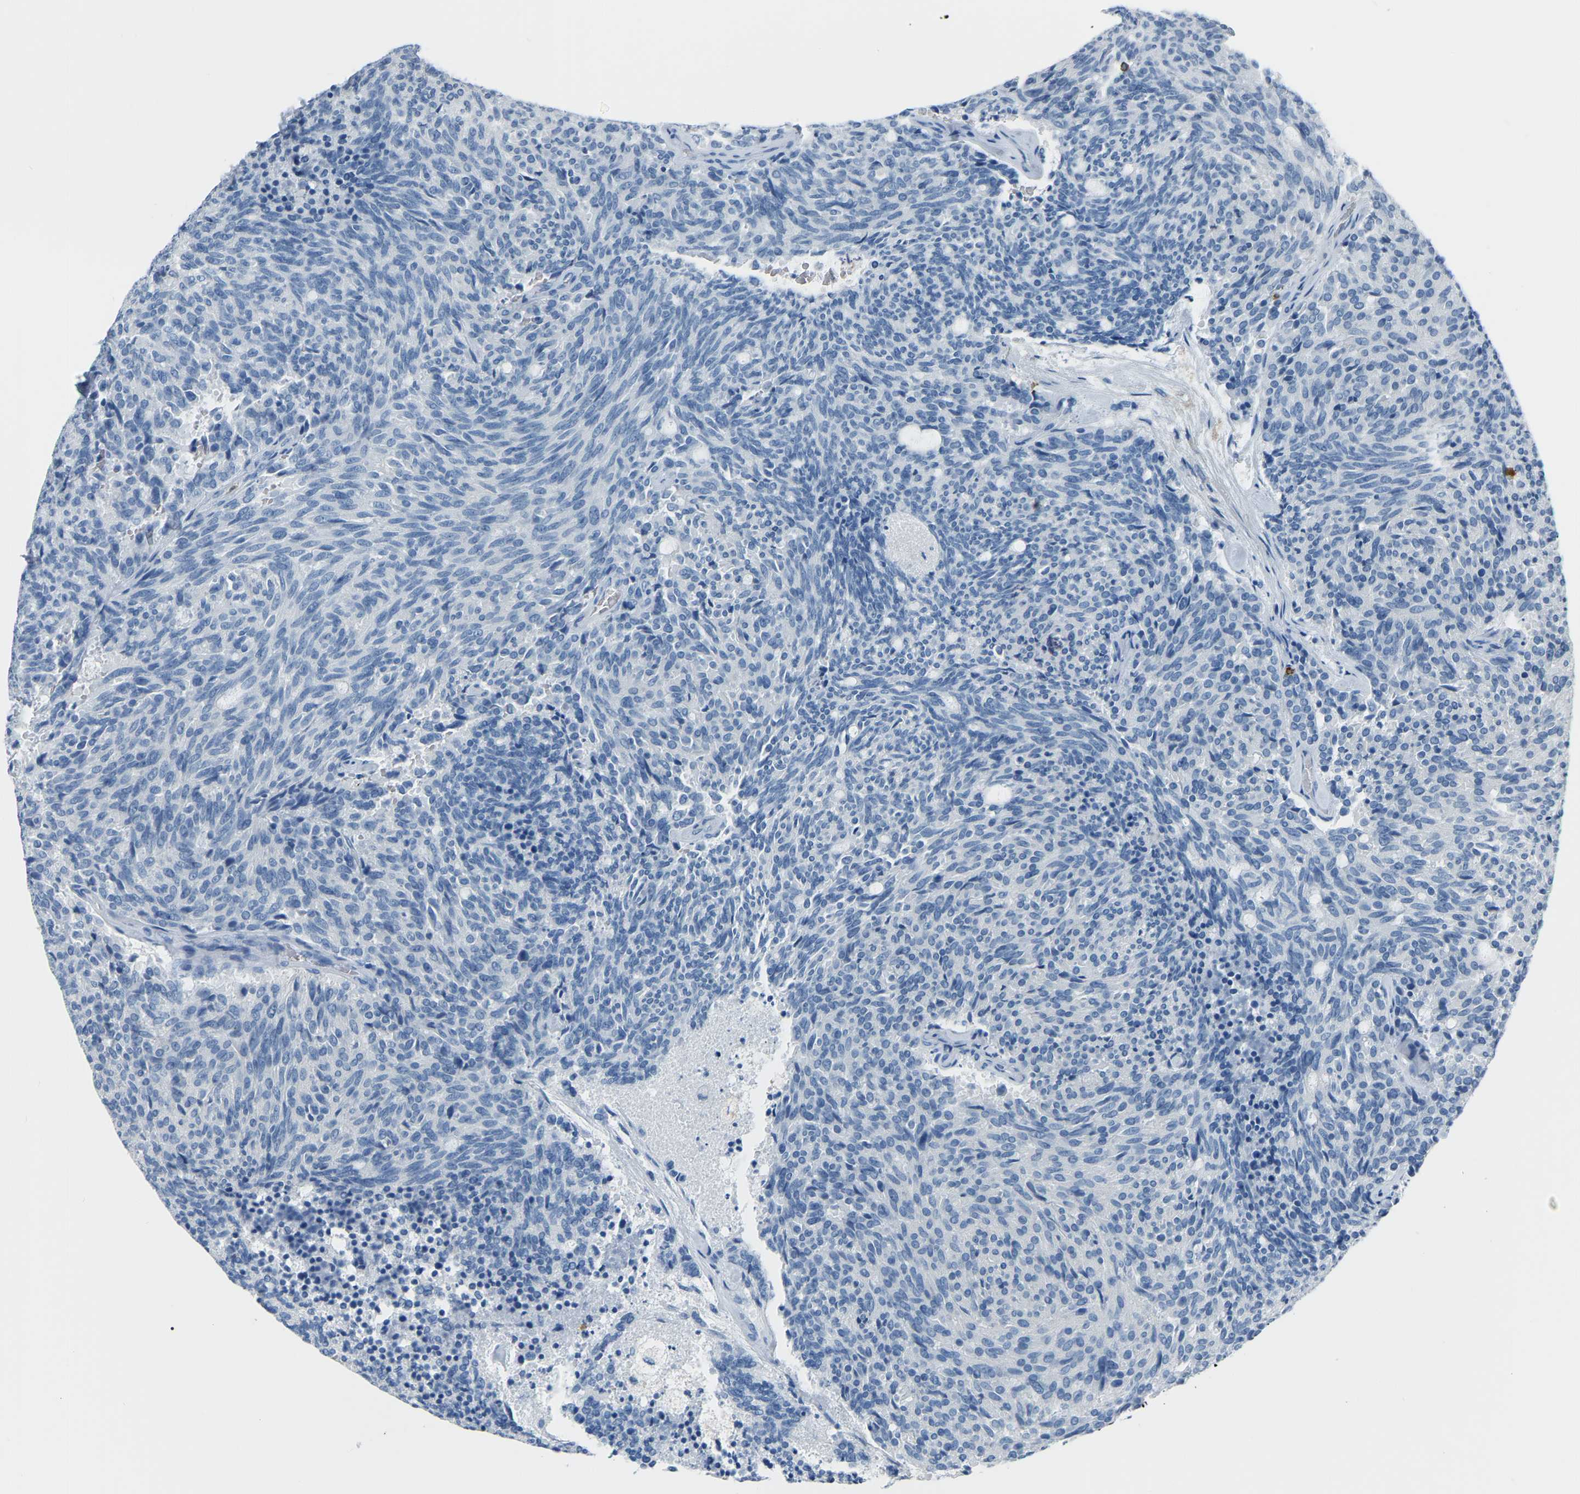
{"staining": {"intensity": "negative", "quantity": "none", "location": "none"}, "tissue": "carcinoid", "cell_type": "Tumor cells", "image_type": "cancer", "snomed": [{"axis": "morphology", "description": "Carcinoid, malignant, NOS"}, {"axis": "topography", "description": "Pancreas"}], "caption": "Tumor cells show no significant staining in malignant carcinoid.", "gene": "ARHGAP45", "patient": {"sex": "female", "age": 54}}